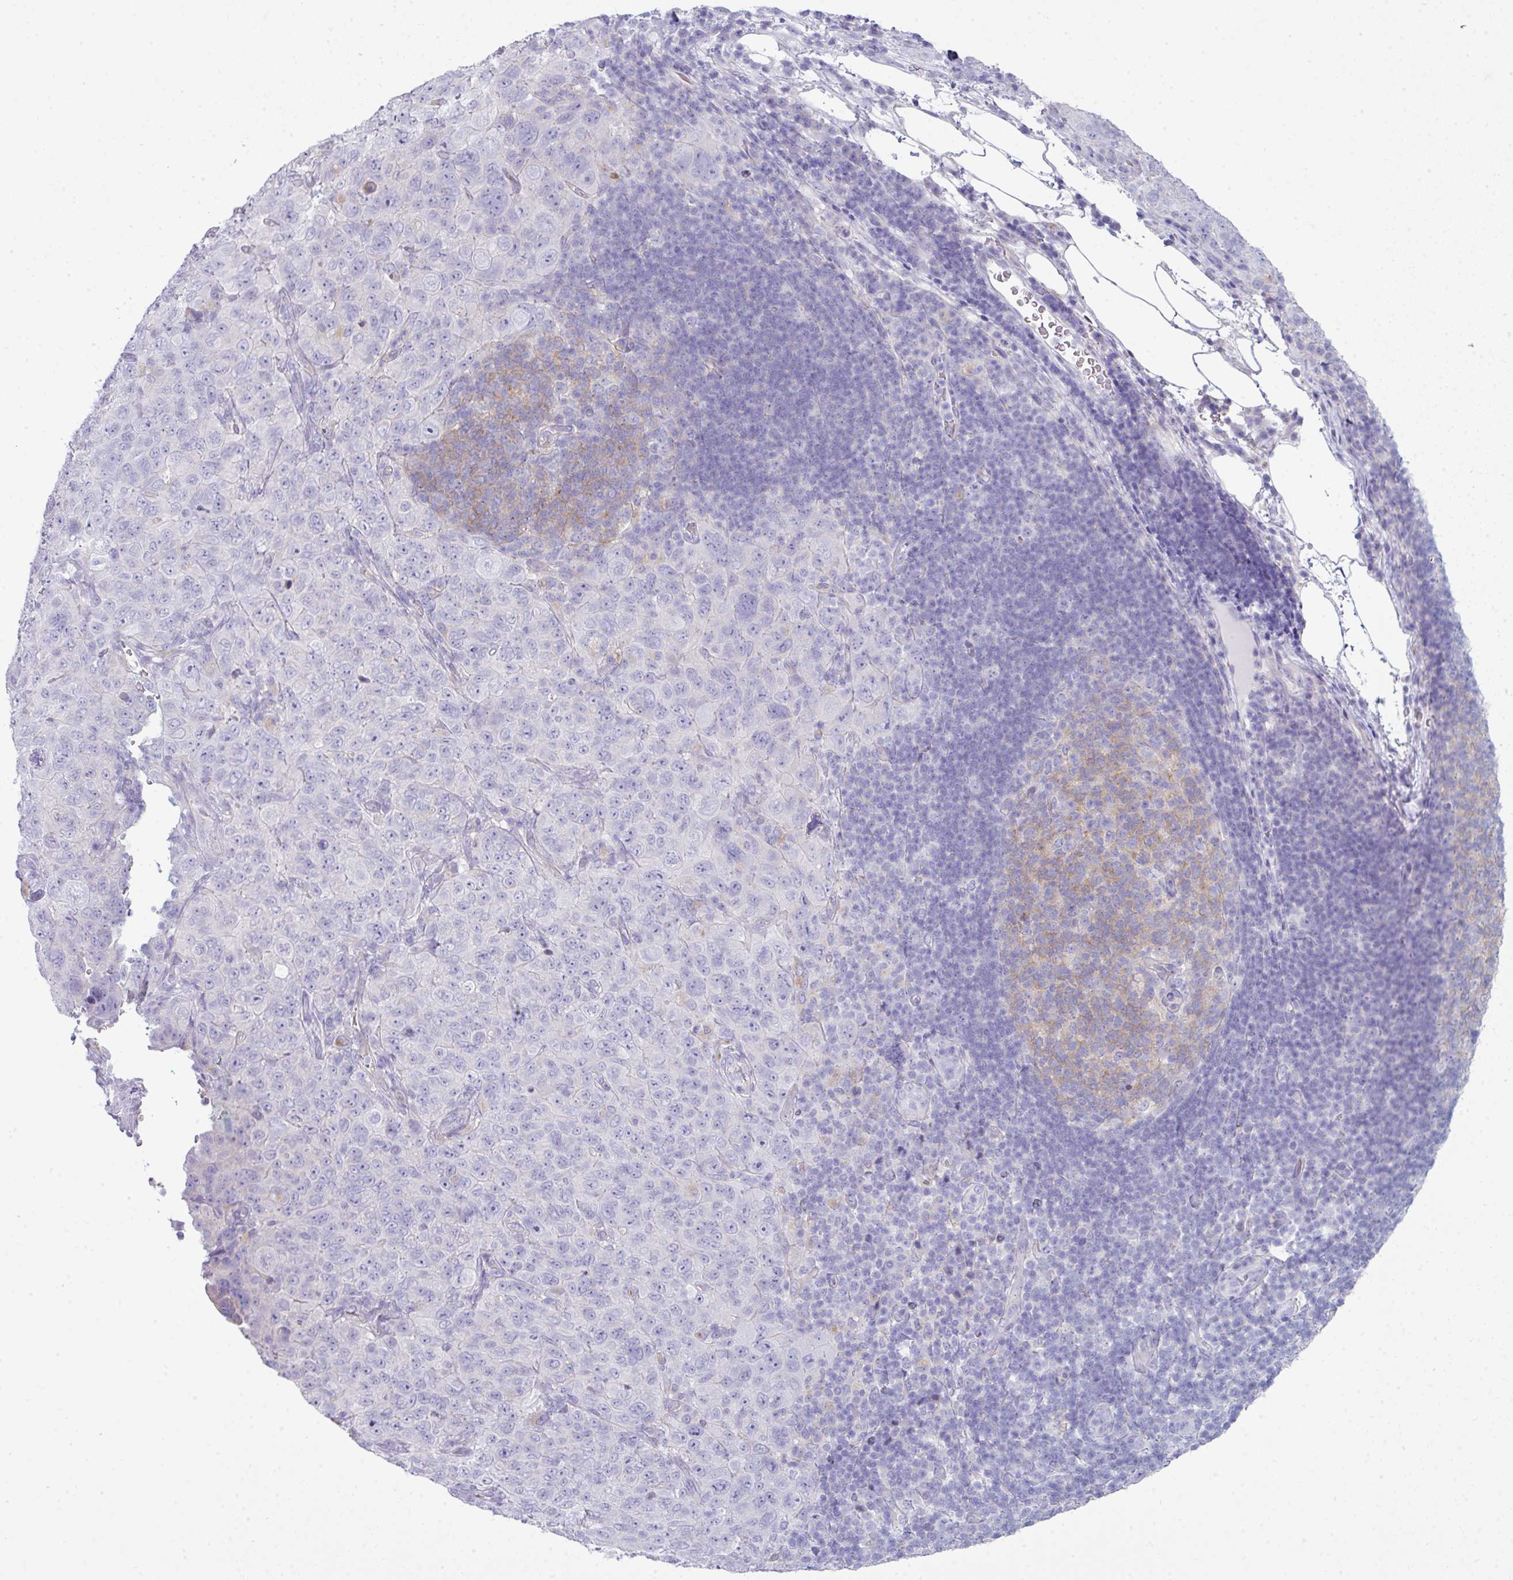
{"staining": {"intensity": "negative", "quantity": "none", "location": "none"}, "tissue": "pancreatic cancer", "cell_type": "Tumor cells", "image_type": "cancer", "snomed": [{"axis": "morphology", "description": "Adenocarcinoma, NOS"}, {"axis": "topography", "description": "Pancreas"}], "caption": "Image shows no protein expression in tumor cells of pancreatic cancer tissue.", "gene": "ABCC5", "patient": {"sex": "male", "age": 68}}